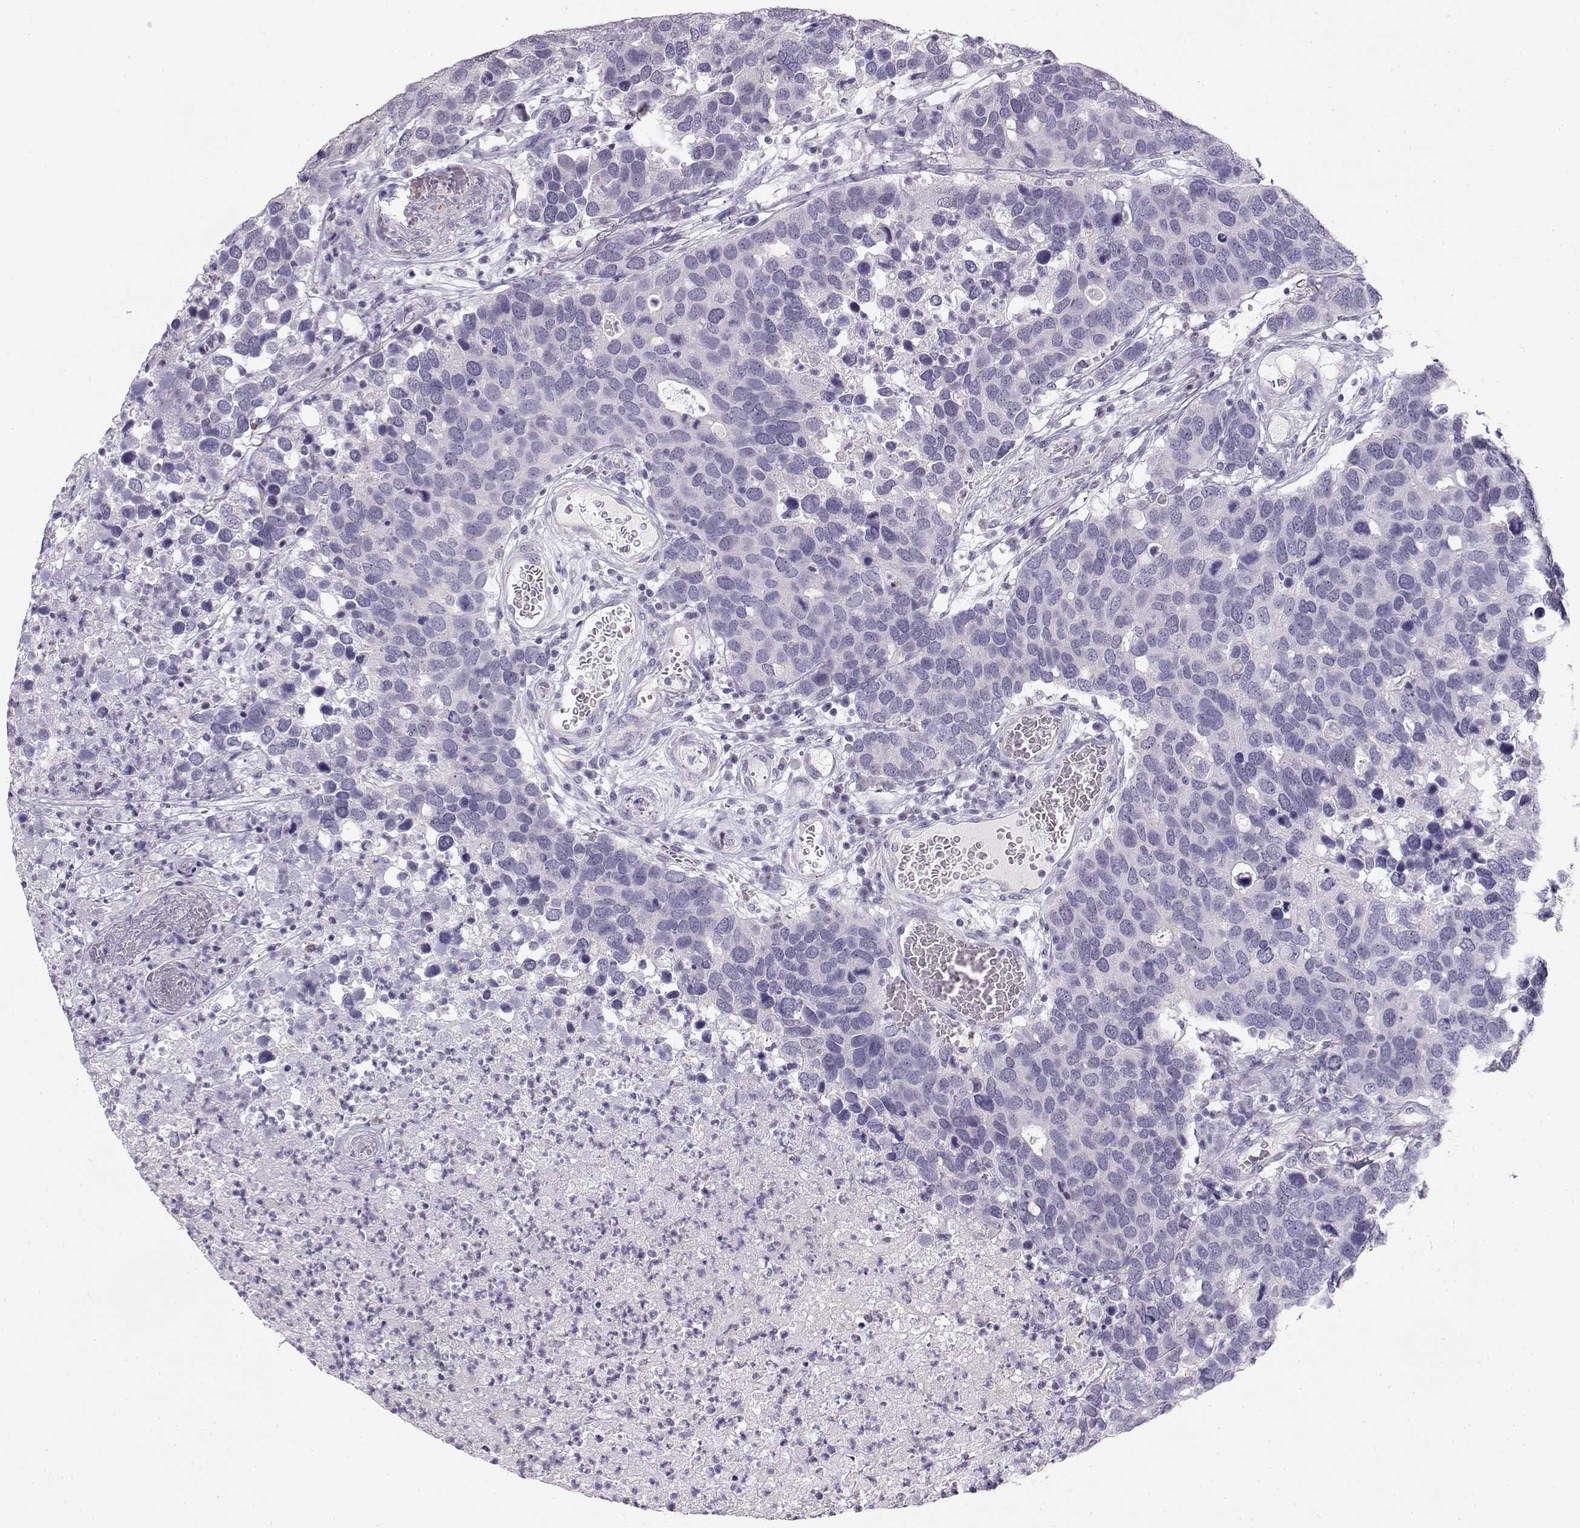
{"staining": {"intensity": "negative", "quantity": "none", "location": "none"}, "tissue": "breast cancer", "cell_type": "Tumor cells", "image_type": "cancer", "snomed": [{"axis": "morphology", "description": "Duct carcinoma"}, {"axis": "topography", "description": "Breast"}], "caption": "DAB immunohistochemical staining of breast cancer (infiltrating ductal carcinoma) exhibits no significant expression in tumor cells.", "gene": "NUTM1", "patient": {"sex": "female", "age": 83}}